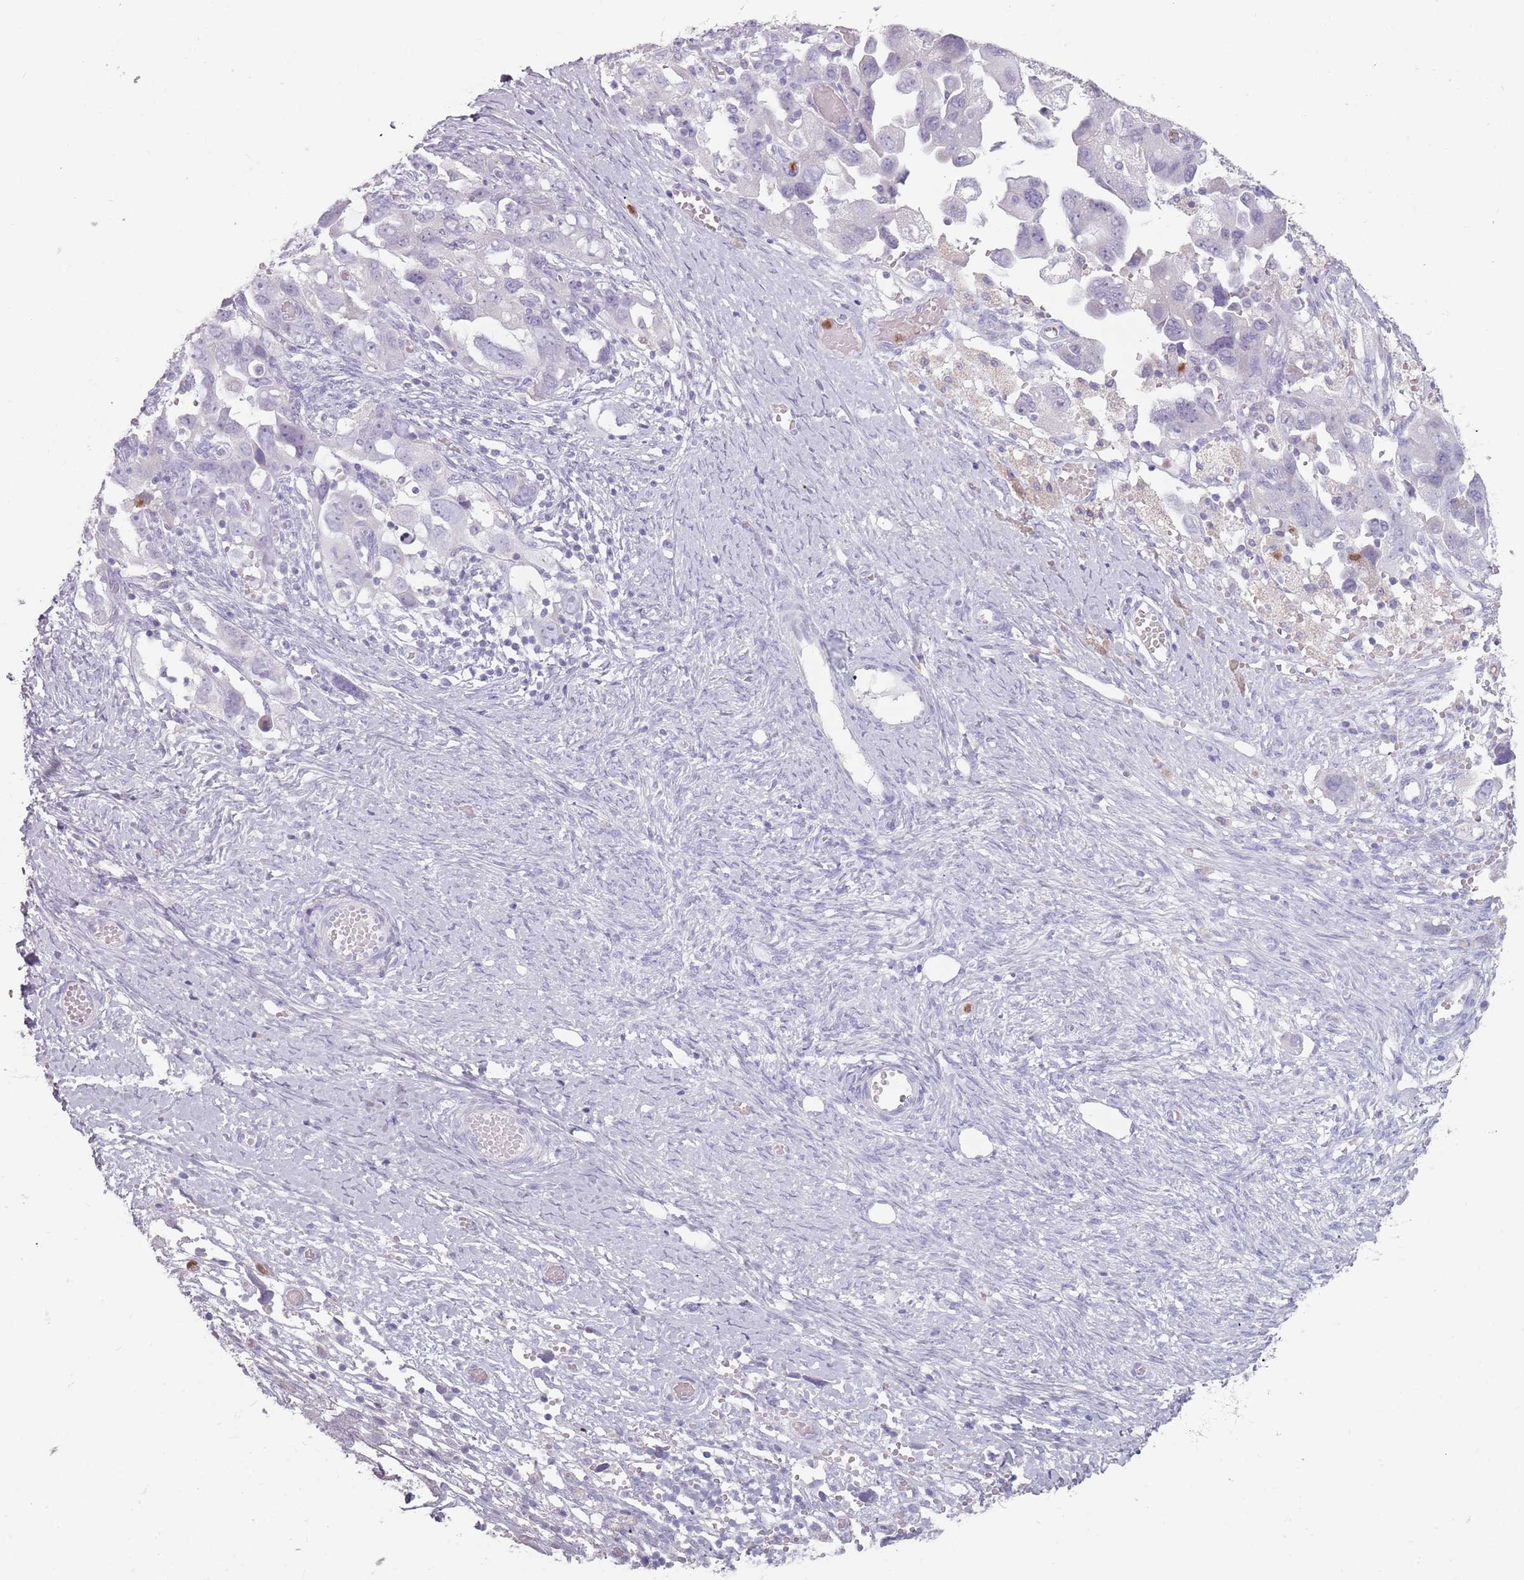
{"staining": {"intensity": "negative", "quantity": "none", "location": "none"}, "tissue": "ovarian cancer", "cell_type": "Tumor cells", "image_type": "cancer", "snomed": [{"axis": "morphology", "description": "Carcinoma, NOS"}, {"axis": "morphology", "description": "Cystadenocarcinoma, serous, NOS"}, {"axis": "topography", "description": "Ovary"}], "caption": "Ovarian carcinoma stained for a protein using immunohistochemistry reveals no positivity tumor cells.", "gene": "ZNF584", "patient": {"sex": "female", "age": 69}}